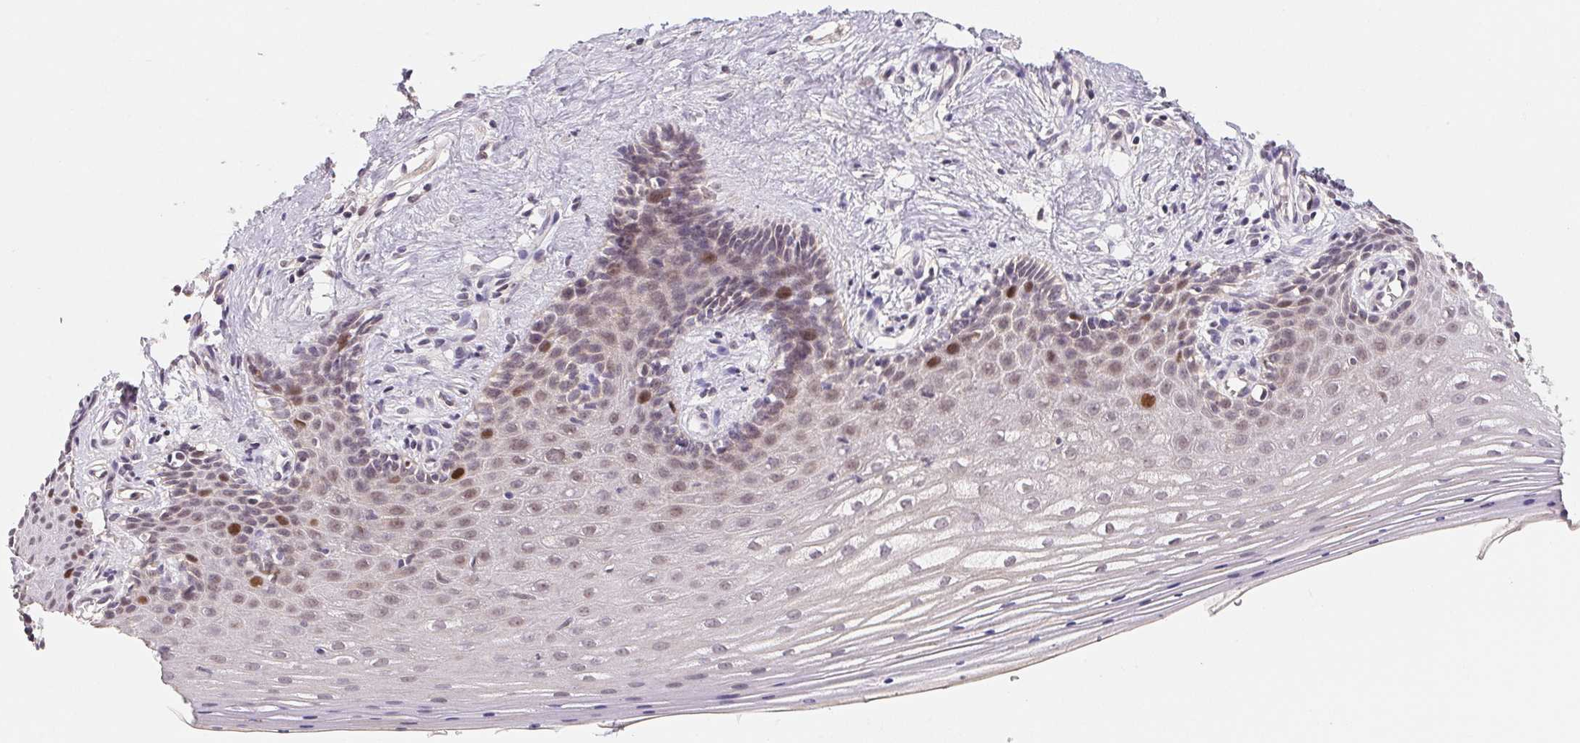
{"staining": {"intensity": "strong", "quantity": "<25%", "location": "nuclear"}, "tissue": "vagina", "cell_type": "Squamous epithelial cells", "image_type": "normal", "snomed": [{"axis": "morphology", "description": "Normal tissue, NOS"}, {"axis": "topography", "description": "Vagina"}], "caption": "DAB (3,3'-diaminobenzidine) immunohistochemical staining of normal vagina displays strong nuclear protein expression in approximately <25% of squamous epithelial cells.", "gene": "KIFC1", "patient": {"sex": "female", "age": 42}}